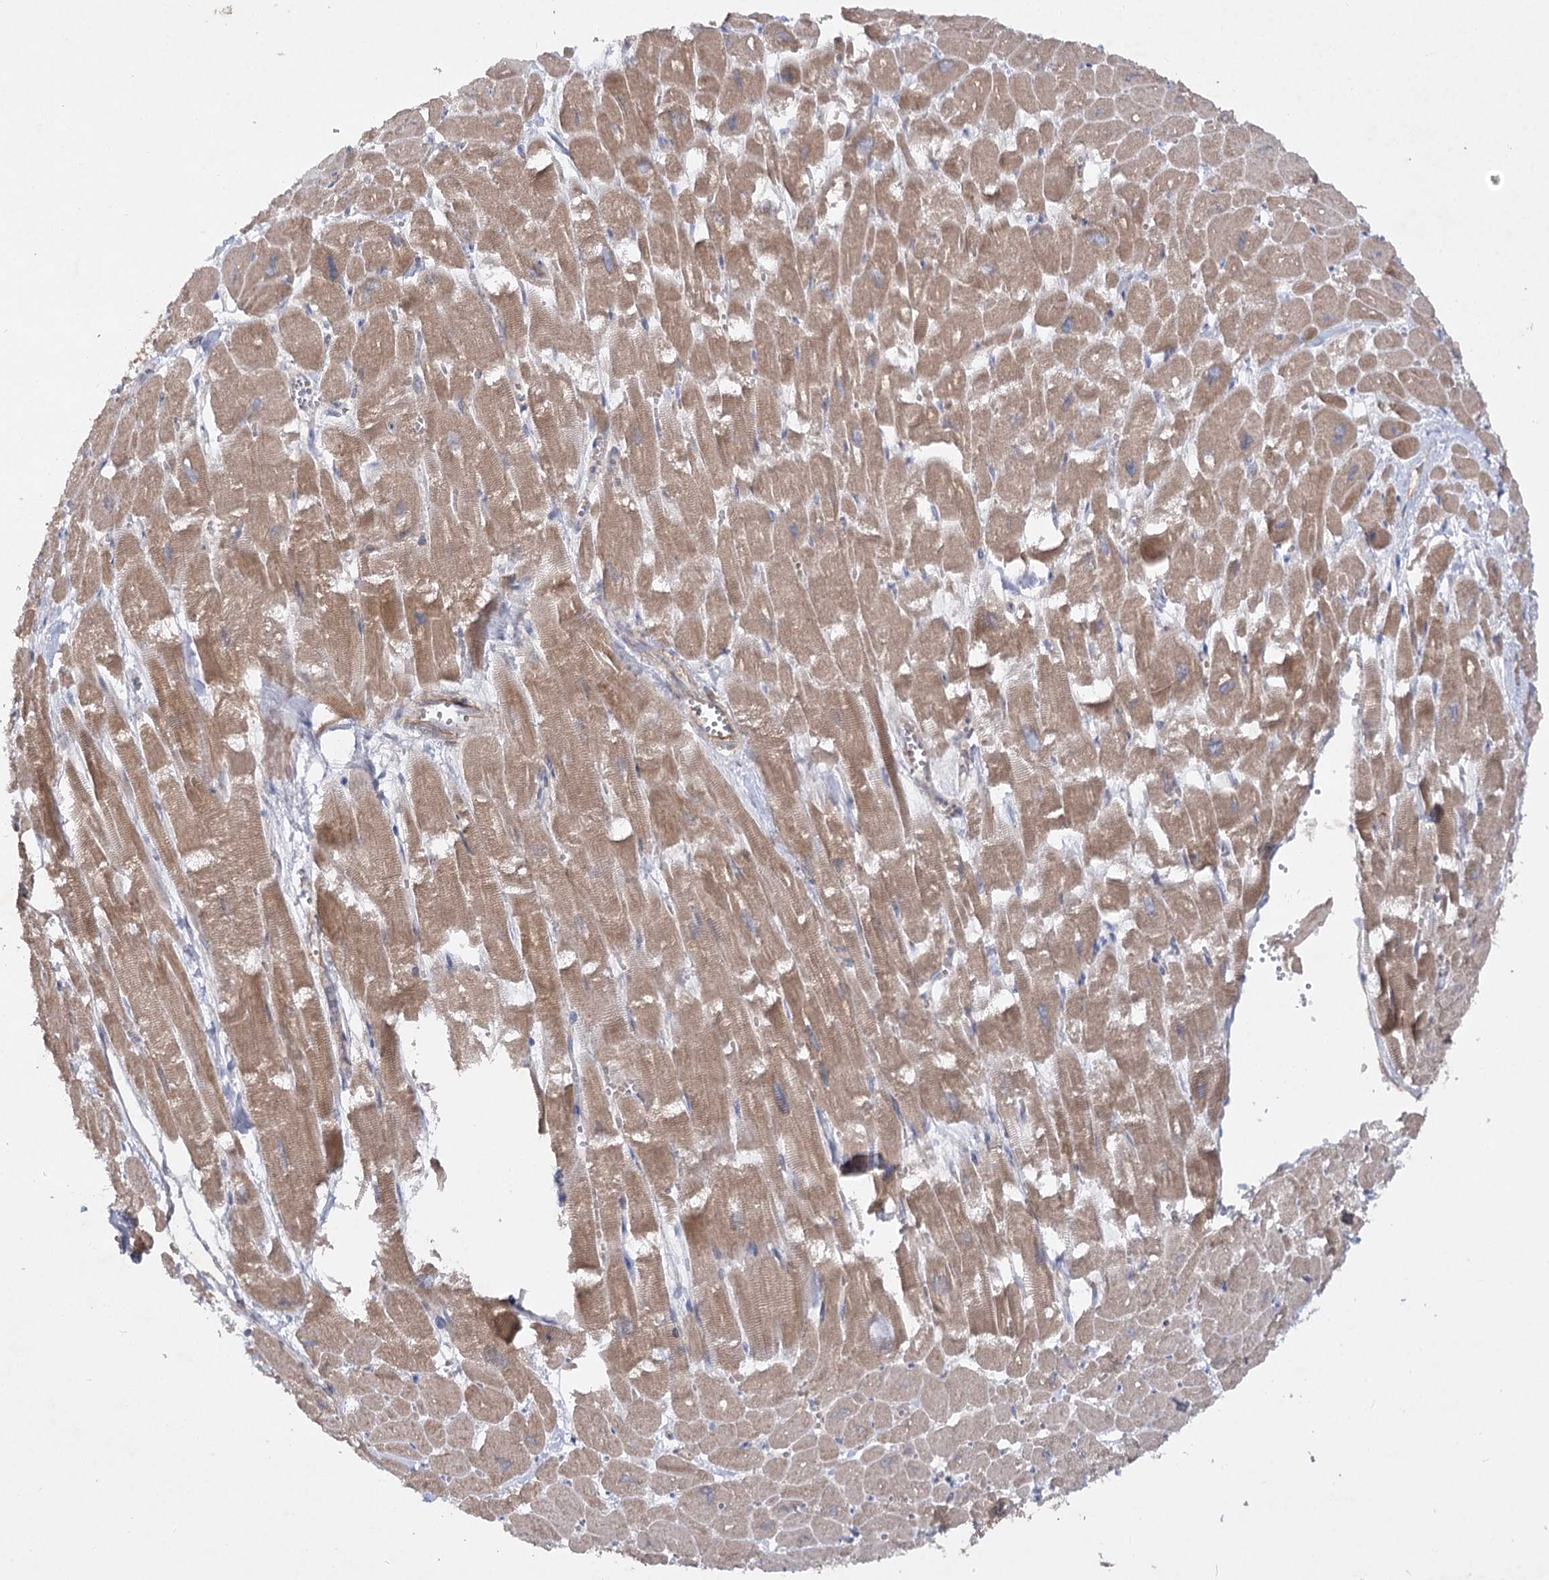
{"staining": {"intensity": "moderate", "quantity": ">75%", "location": "cytoplasmic/membranous"}, "tissue": "heart muscle", "cell_type": "Cardiomyocytes", "image_type": "normal", "snomed": [{"axis": "morphology", "description": "Normal tissue, NOS"}, {"axis": "topography", "description": "Heart"}], "caption": "The micrograph exhibits immunohistochemical staining of normal heart muscle. There is moderate cytoplasmic/membranous staining is seen in about >75% of cardiomyocytes.", "gene": "KIAA0825", "patient": {"sex": "male", "age": 54}}